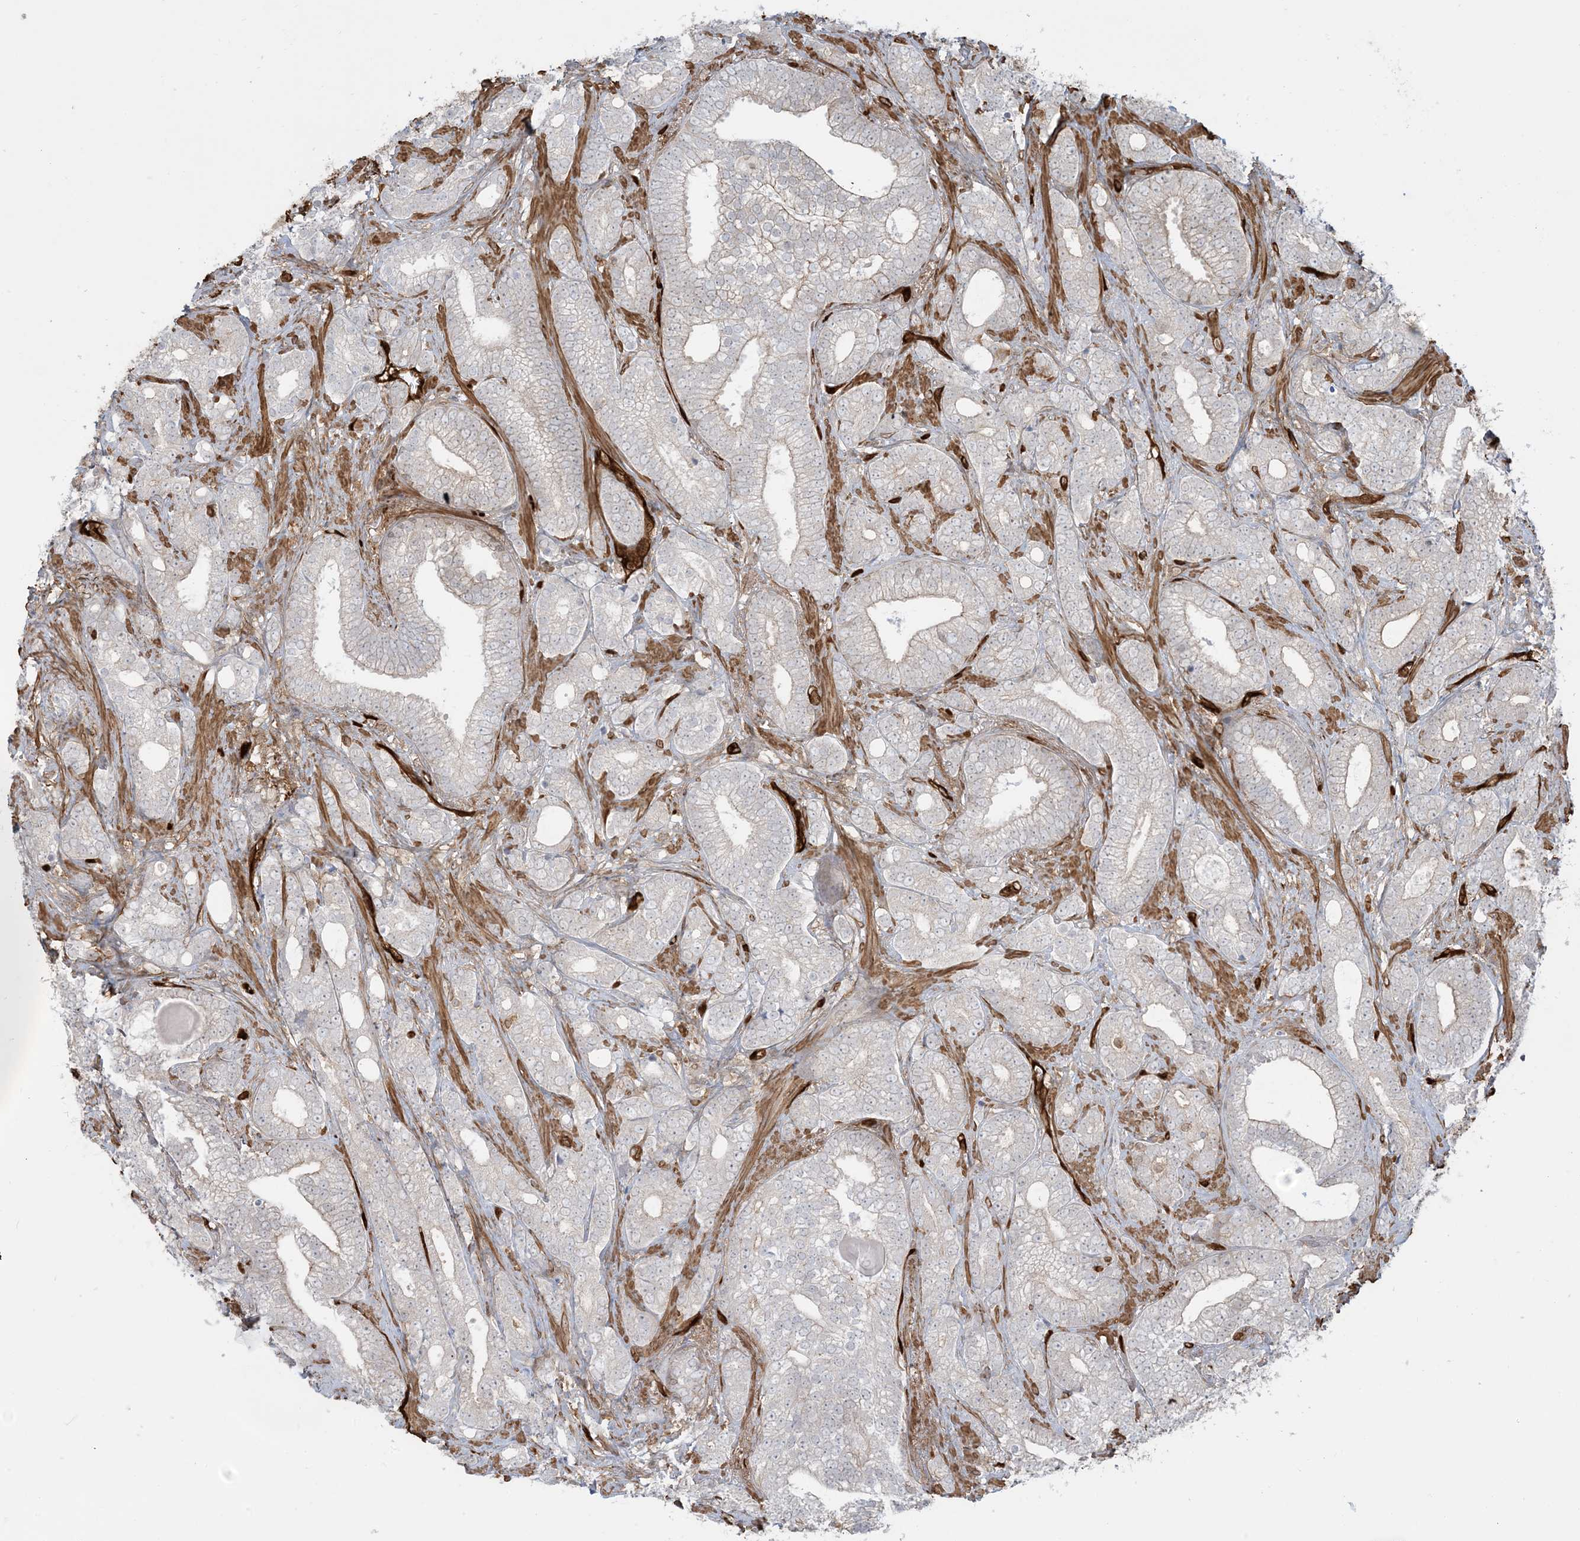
{"staining": {"intensity": "negative", "quantity": "none", "location": "none"}, "tissue": "prostate cancer", "cell_type": "Tumor cells", "image_type": "cancer", "snomed": [{"axis": "morphology", "description": "Adenocarcinoma, High grade"}, {"axis": "topography", "description": "Prostate and seminal vesicle, NOS"}], "caption": "Tumor cells are negative for protein expression in human prostate cancer (high-grade adenocarcinoma).", "gene": "PPM1F", "patient": {"sex": "male", "age": 67}}